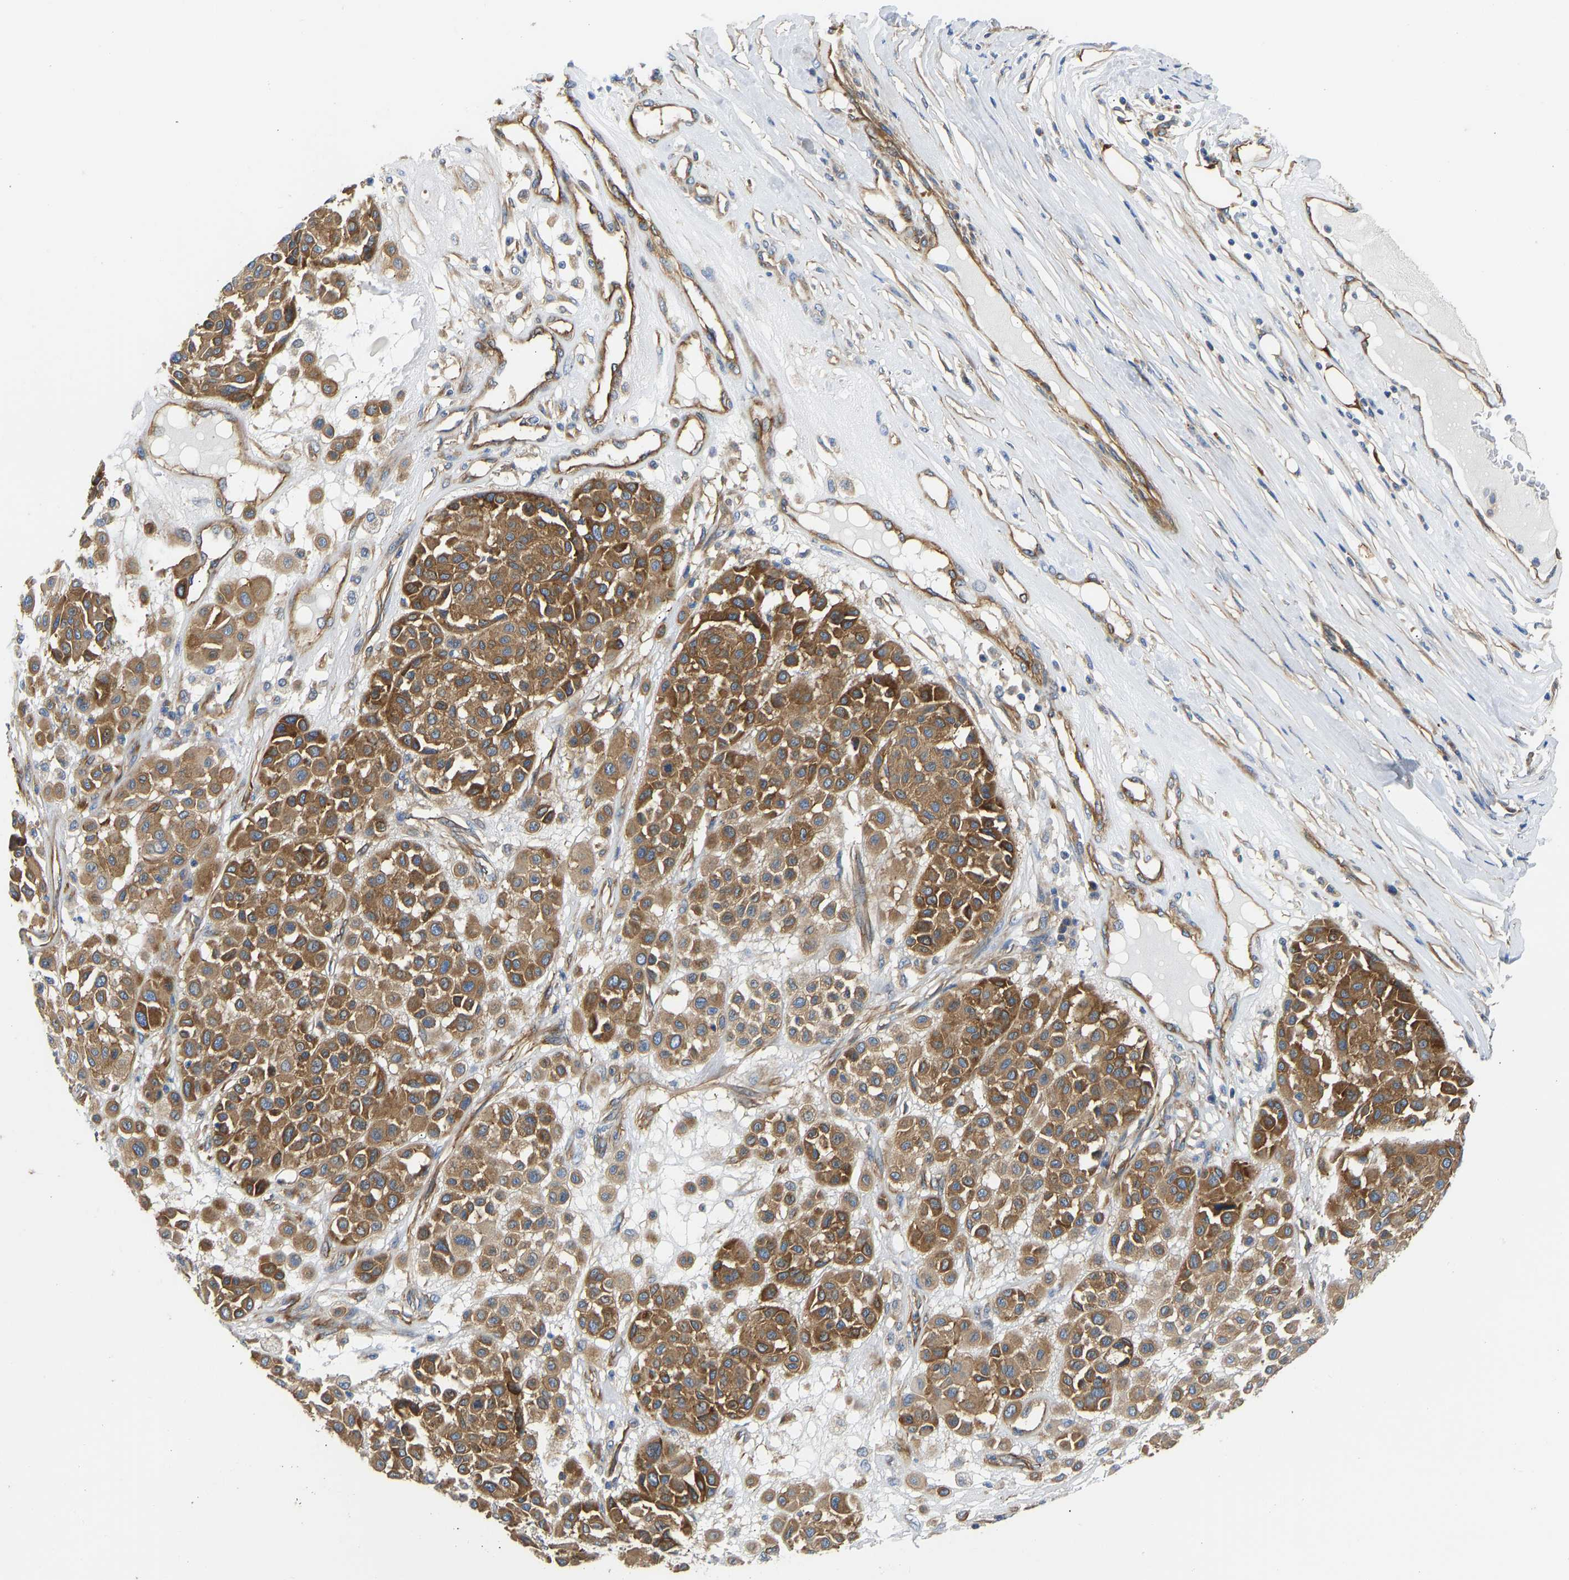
{"staining": {"intensity": "moderate", "quantity": ">75%", "location": "cytoplasmic/membranous"}, "tissue": "melanoma", "cell_type": "Tumor cells", "image_type": "cancer", "snomed": [{"axis": "morphology", "description": "Malignant melanoma, Metastatic site"}, {"axis": "topography", "description": "Soft tissue"}], "caption": "A medium amount of moderate cytoplasmic/membranous staining is identified in approximately >75% of tumor cells in melanoma tissue.", "gene": "MYO1C", "patient": {"sex": "male", "age": 41}}